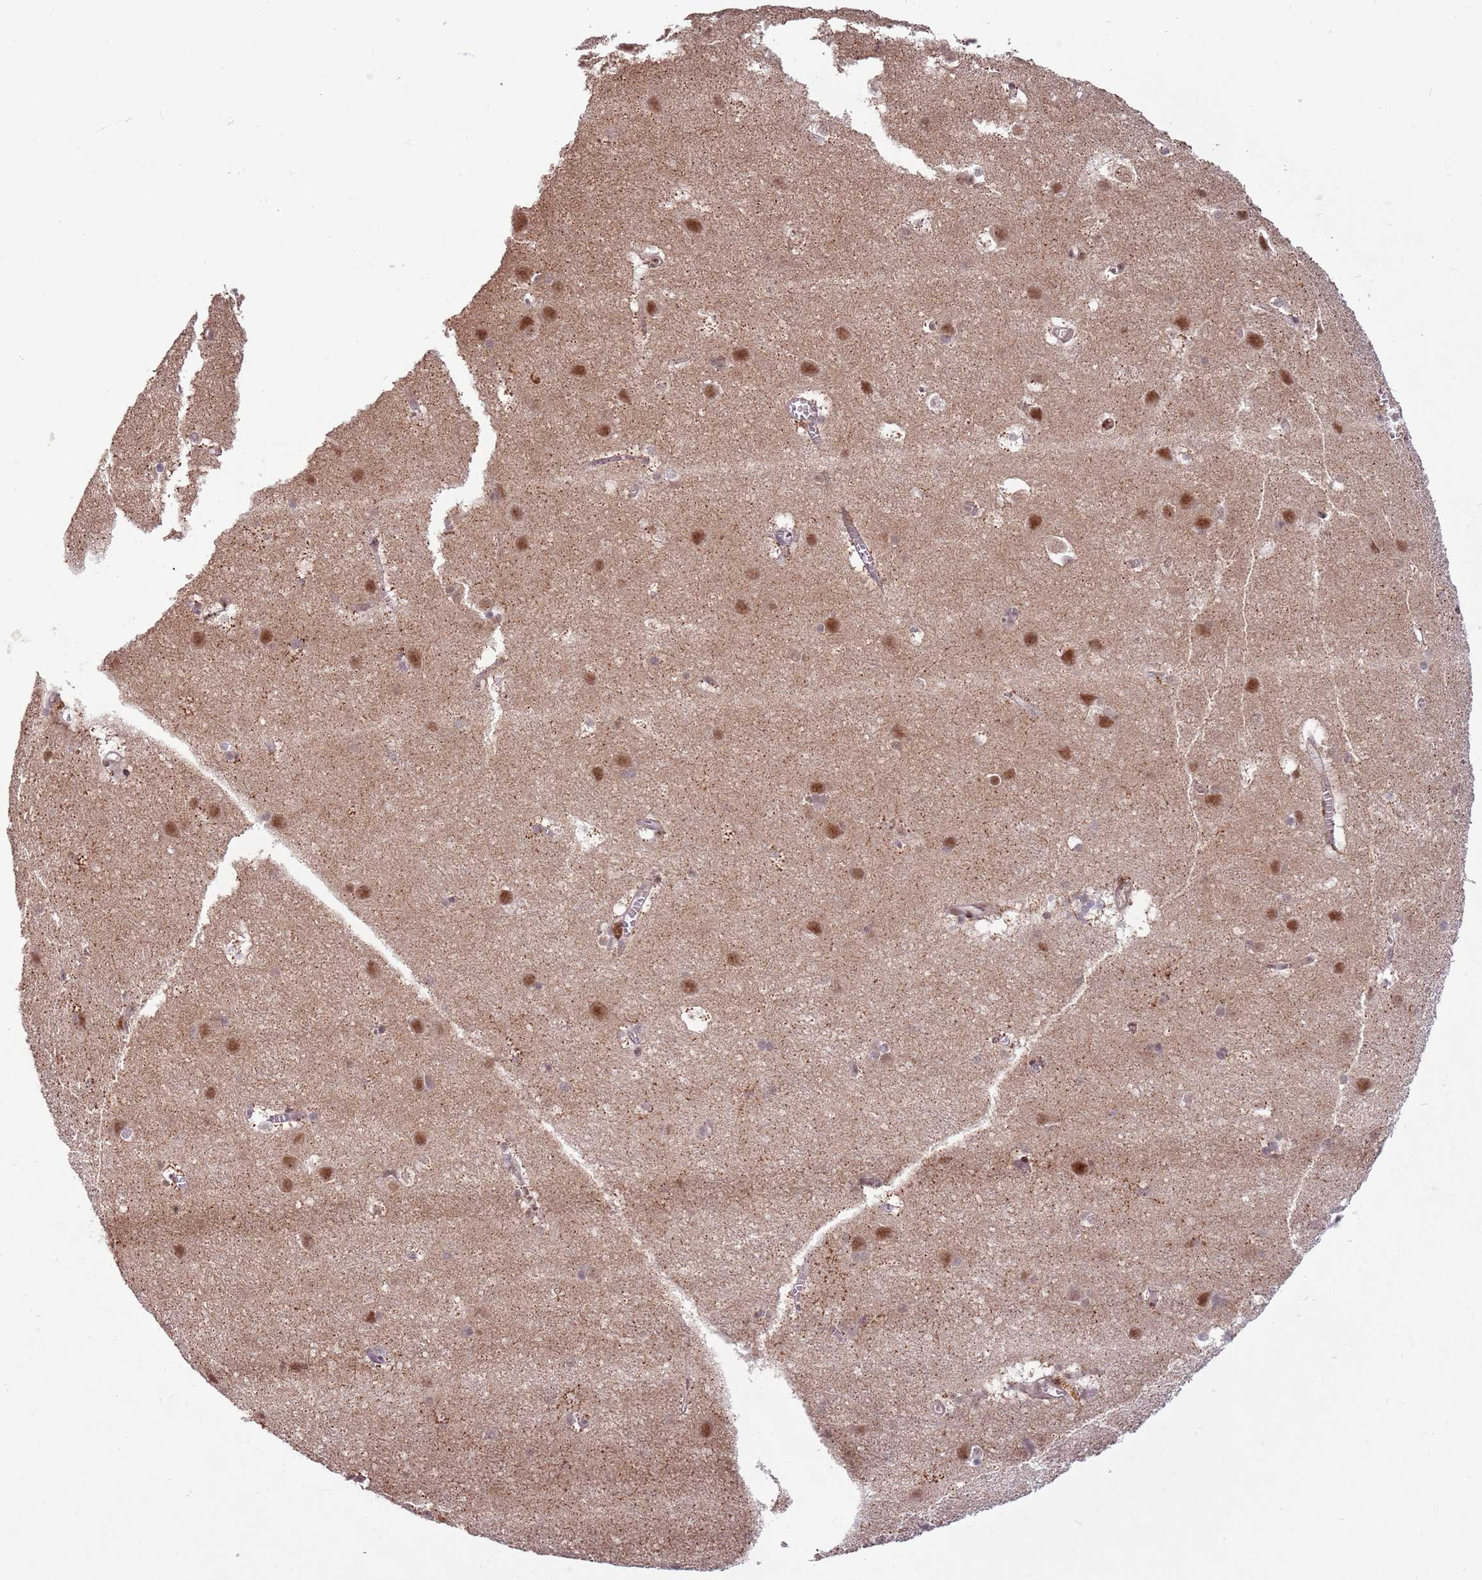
{"staining": {"intensity": "negative", "quantity": "none", "location": "none"}, "tissue": "cerebral cortex", "cell_type": "Endothelial cells", "image_type": "normal", "snomed": [{"axis": "morphology", "description": "Normal tissue, NOS"}, {"axis": "topography", "description": "Cerebral cortex"}], "caption": "An image of cerebral cortex stained for a protein exhibits no brown staining in endothelial cells. (Stains: DAB IHC with hematoxylin counter stain, Microscopy: brightfield microscopy at high magnification).", "gene": "SUDS3", "patient": {"sex": "male", "age": 54}}